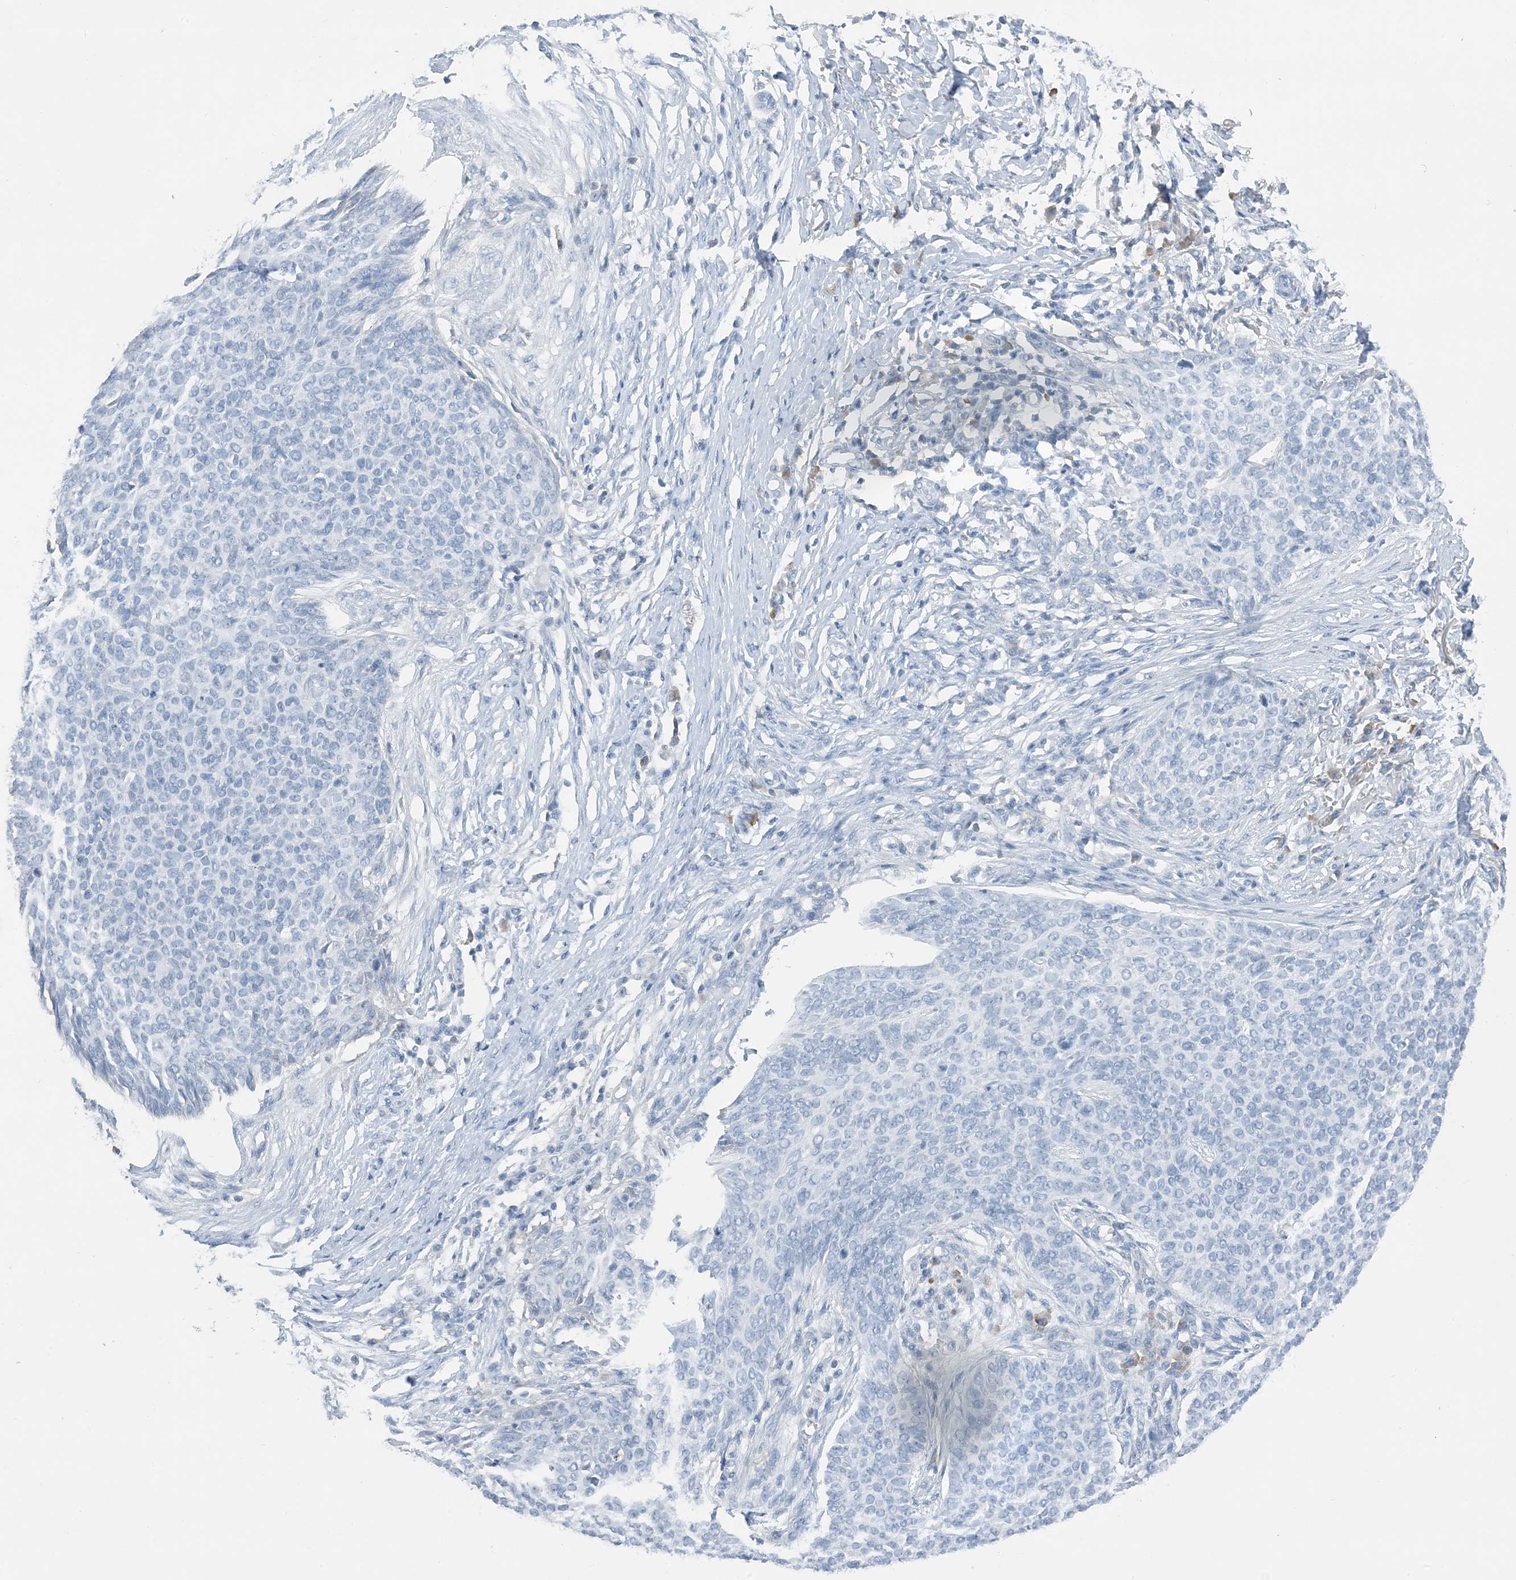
{"staining": {"intensity": "negative", "quantity": "none", "location": "none"}, "tissue": "skin cancer", "cell_type": "Tumor cells", "image_type": "cancer", "snomed": [{"axis": "morphology", "description": "Normal tissue, NOS"}, {"axis": "morphology", "description": "Basal cell carcinoma"}, {"axis": "topography", "description": "Skin"}], "caption": "DAB immunohistochemical staining of skin cancer demonstrates no significant staining in tumor cells.", "gene": "CTRL", "patient": {"sex": "male", "age": 50}}